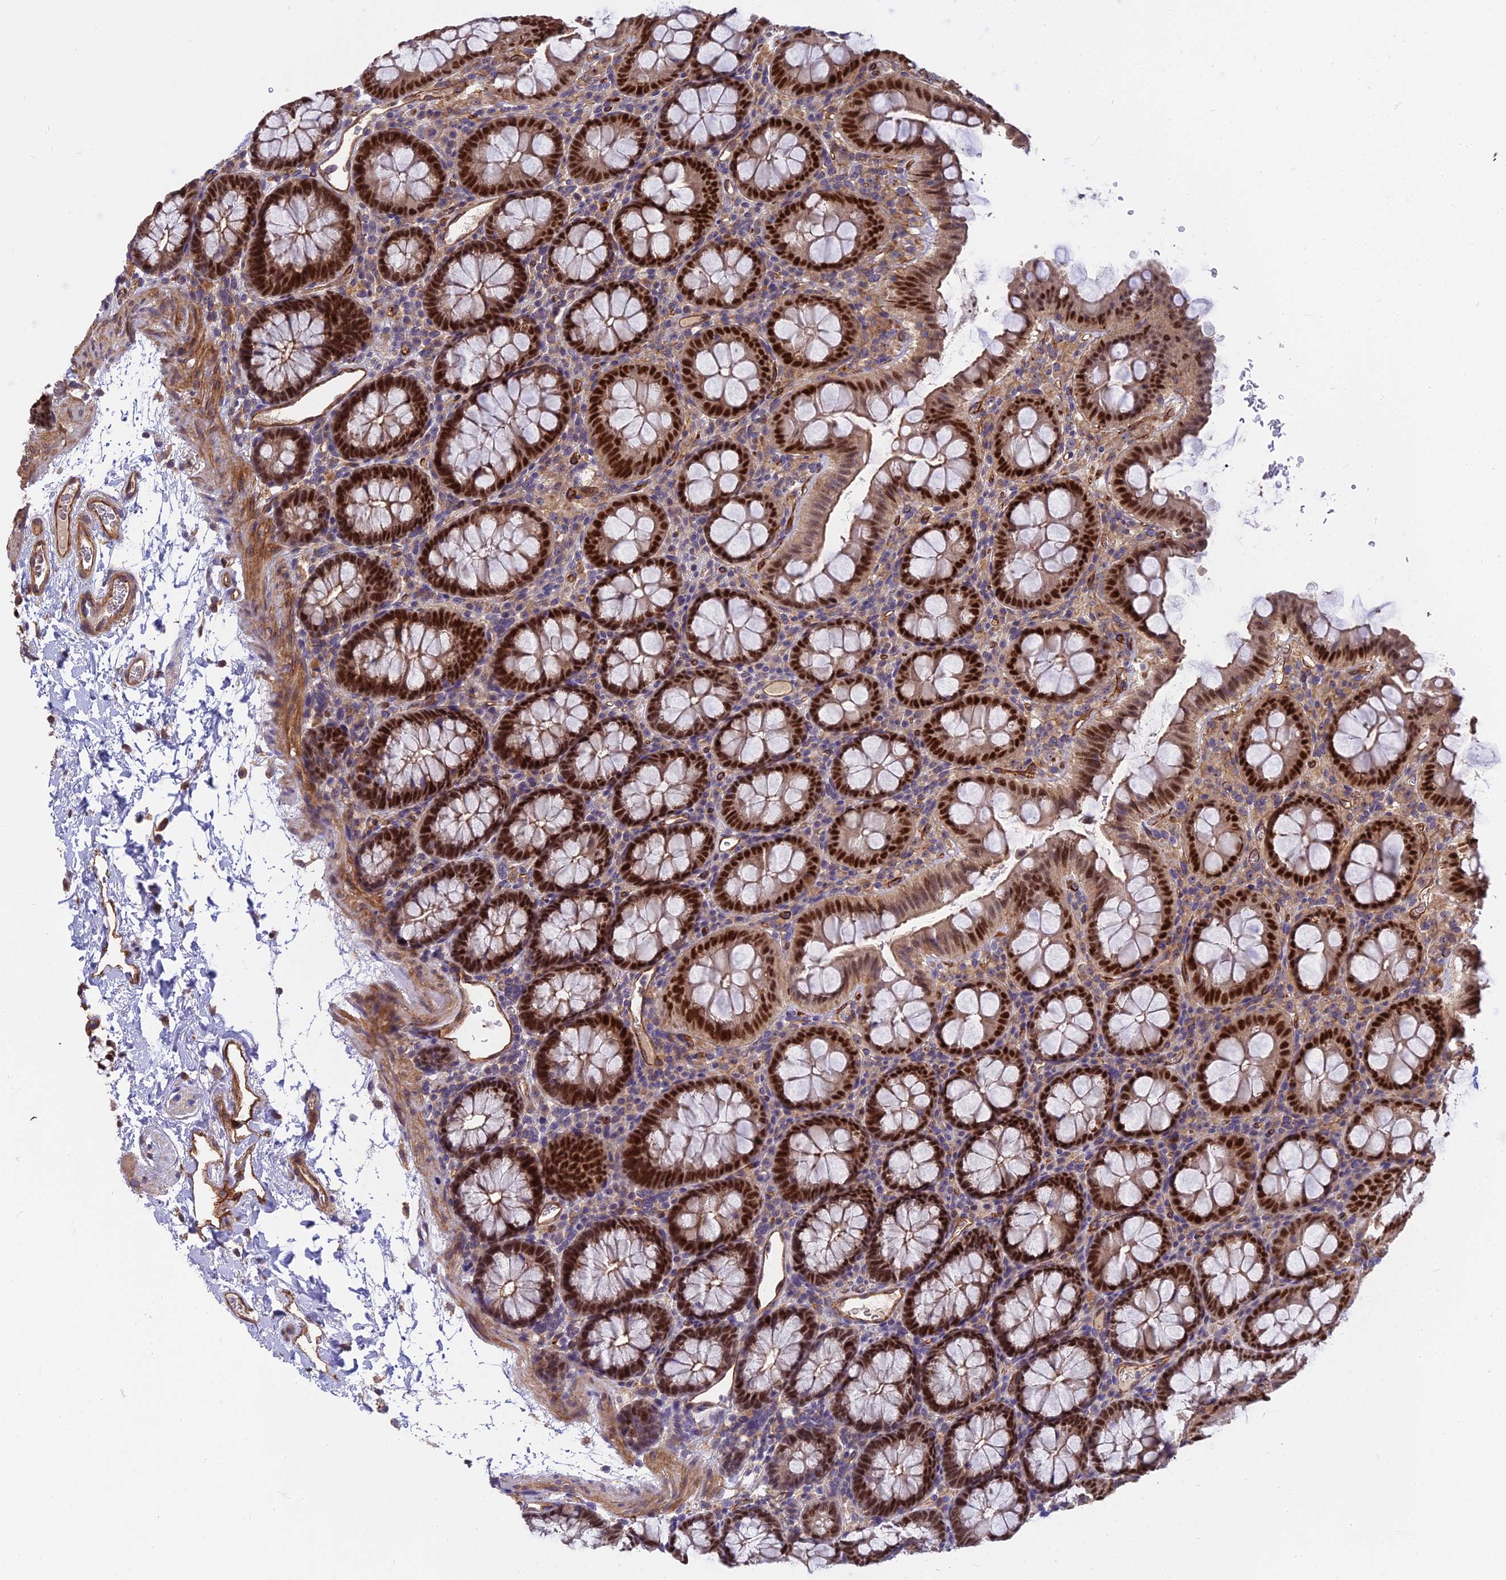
{"staining": {"intensity": "moderate", "quantity": ">75%", "location": "cytoplasmic/membranous,nuclear"}, "tissue": "colon", "cell_type": "Endothelial cells", "image_type": "normal", "snomed": [{"axis": "morphology", "description": "Normal tissue, NOS"}, {"axis": "topography", "description": "Colon"}], "caption": "Protein analysis of benign colon displays moderate cytoplasmic/membranous,nuclear expression in approximately >75% of endothelial cells. (brown staining indicates protein expression, while blue staining denotes nuclei).", "gene": "TCEA3", "patient": {"sex": "male", "age": 75}}